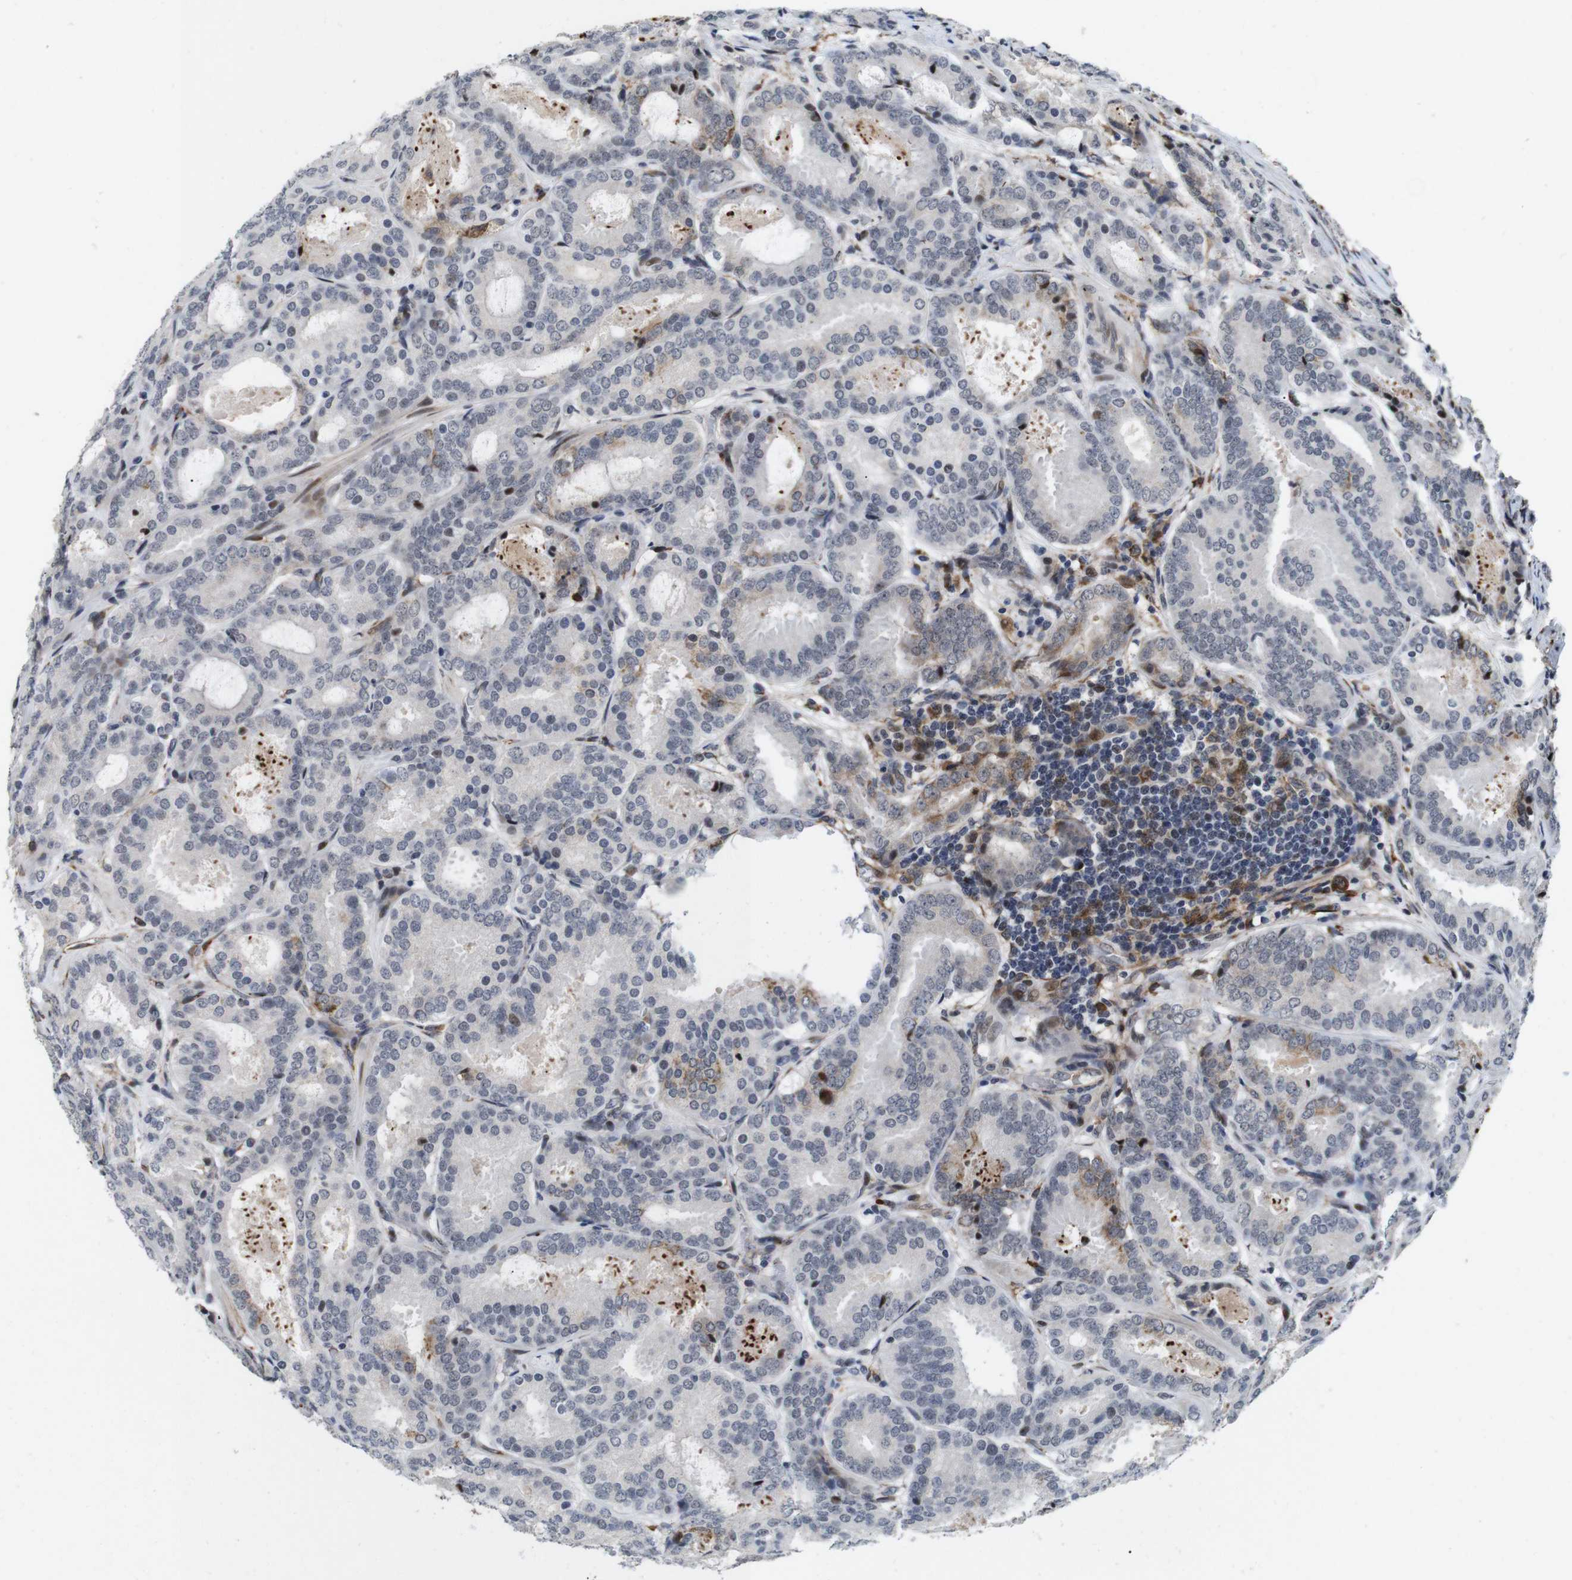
{"staining": {"intensity": "negative", "quantity": "none", "location": "none"}, "tissue": "prostate cancer", "cell_type": "Tumor cells", "image_type": "cancer", "snomed": [{"axis": "morphology", "description": "Adenocarcinoma, Low grade"}, {"axis": "topography", "description": "Prostate"}], "caption": "Tumor cells are negative for brown protein staining in prostate cancer.", "gene": "EIF4G1", "patient": {"sex": "male", "age": 69}}